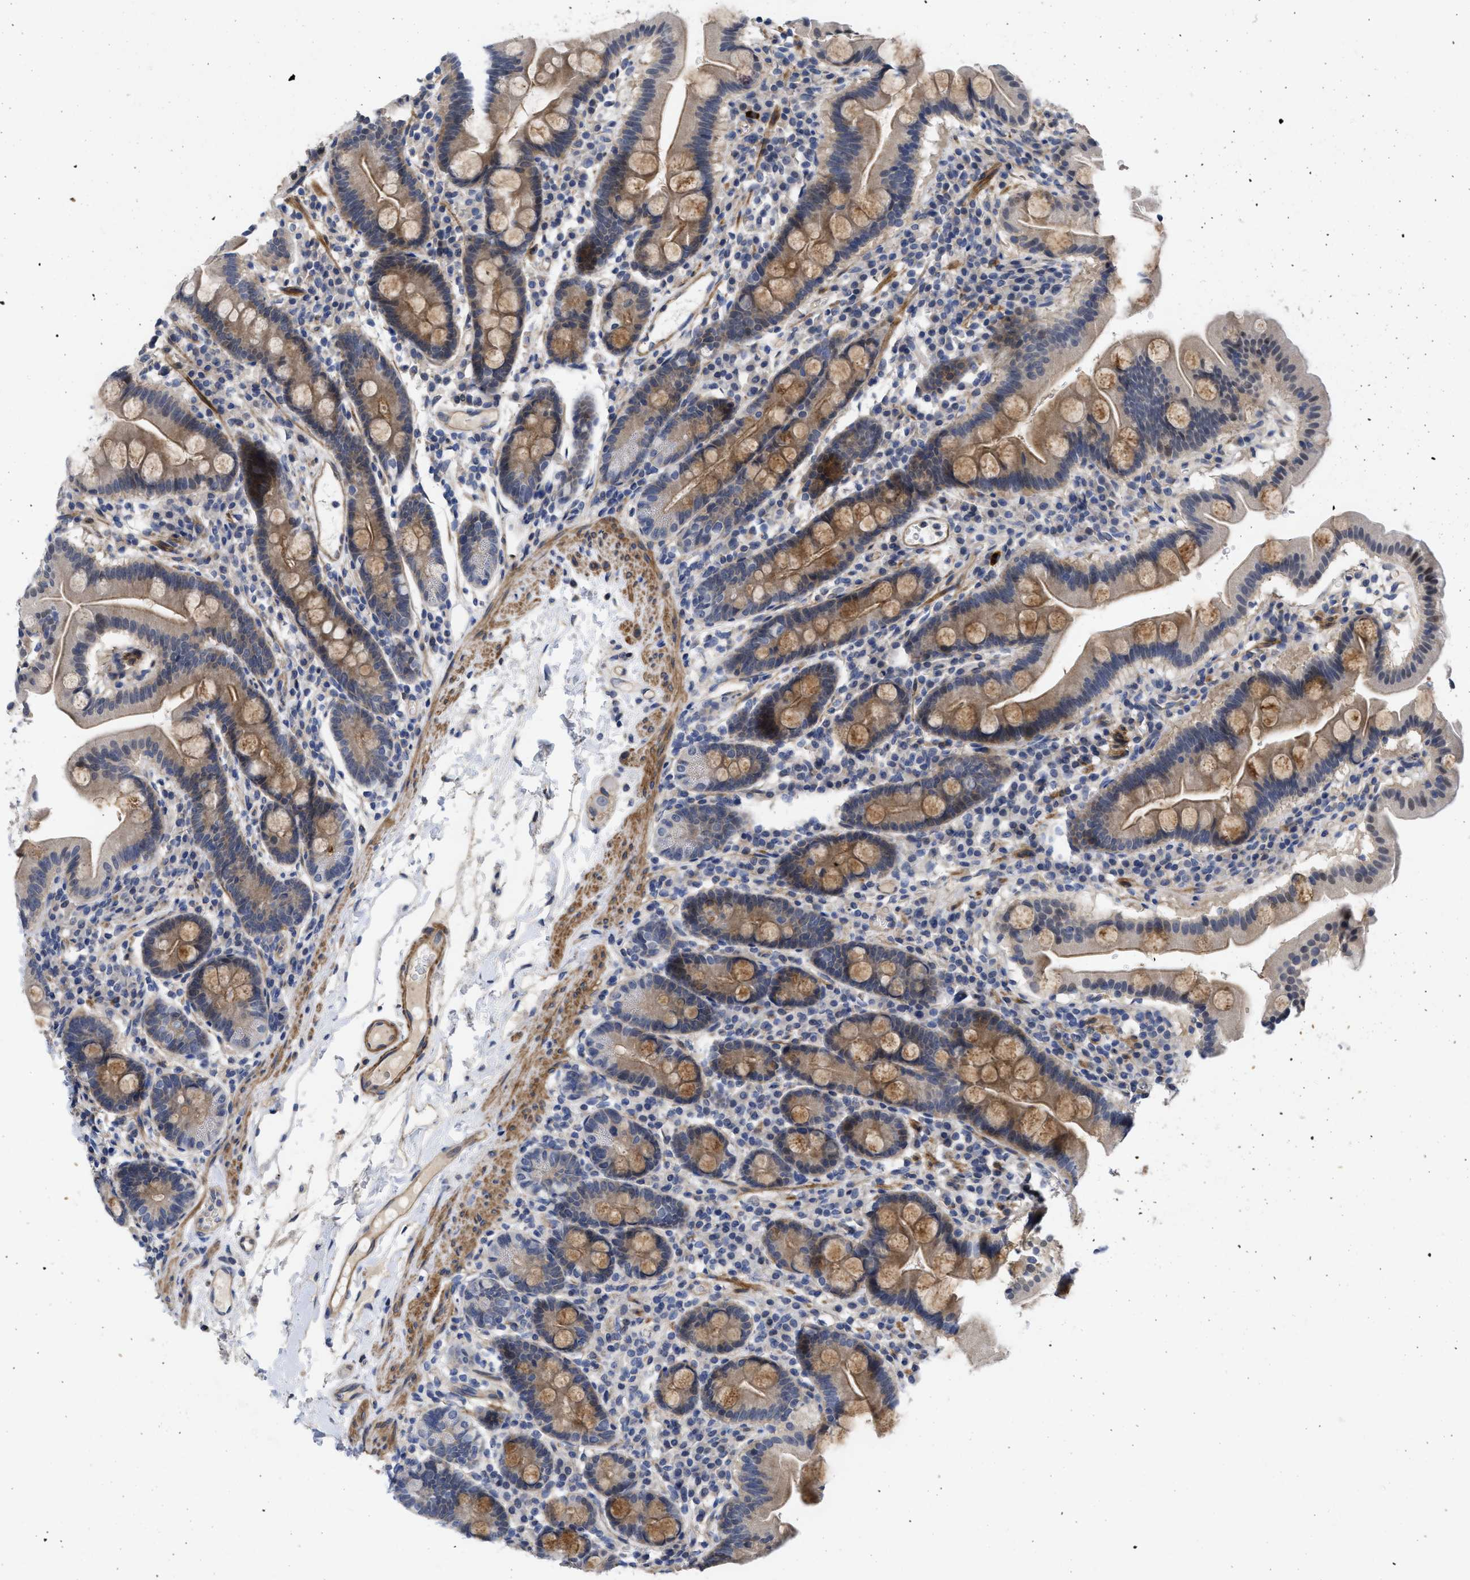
{"staining": {"intensity": "moderate", "quantity": "25%-75%", "location": "cytoplasmic/membranous"}, "tissue": "duodenum", "cell_type": "Glandular cells", "image_type": "normal", "snomed": [{"axis": "morphology", "description": "Normal tissue, NOS"}, {"axis": "topography", "description": "Duodenum"}], "caption": "Duodenum was stained to show a protein in brown. There is medium levels of moderate cytoplasmic/membranous staining in about 25%-75% of glandular cells. (Brightfield microscopy of DAB IHC at high magnification).", "gene": "ARHGEF26", "patient": {"sex": "male", "age": 50}}